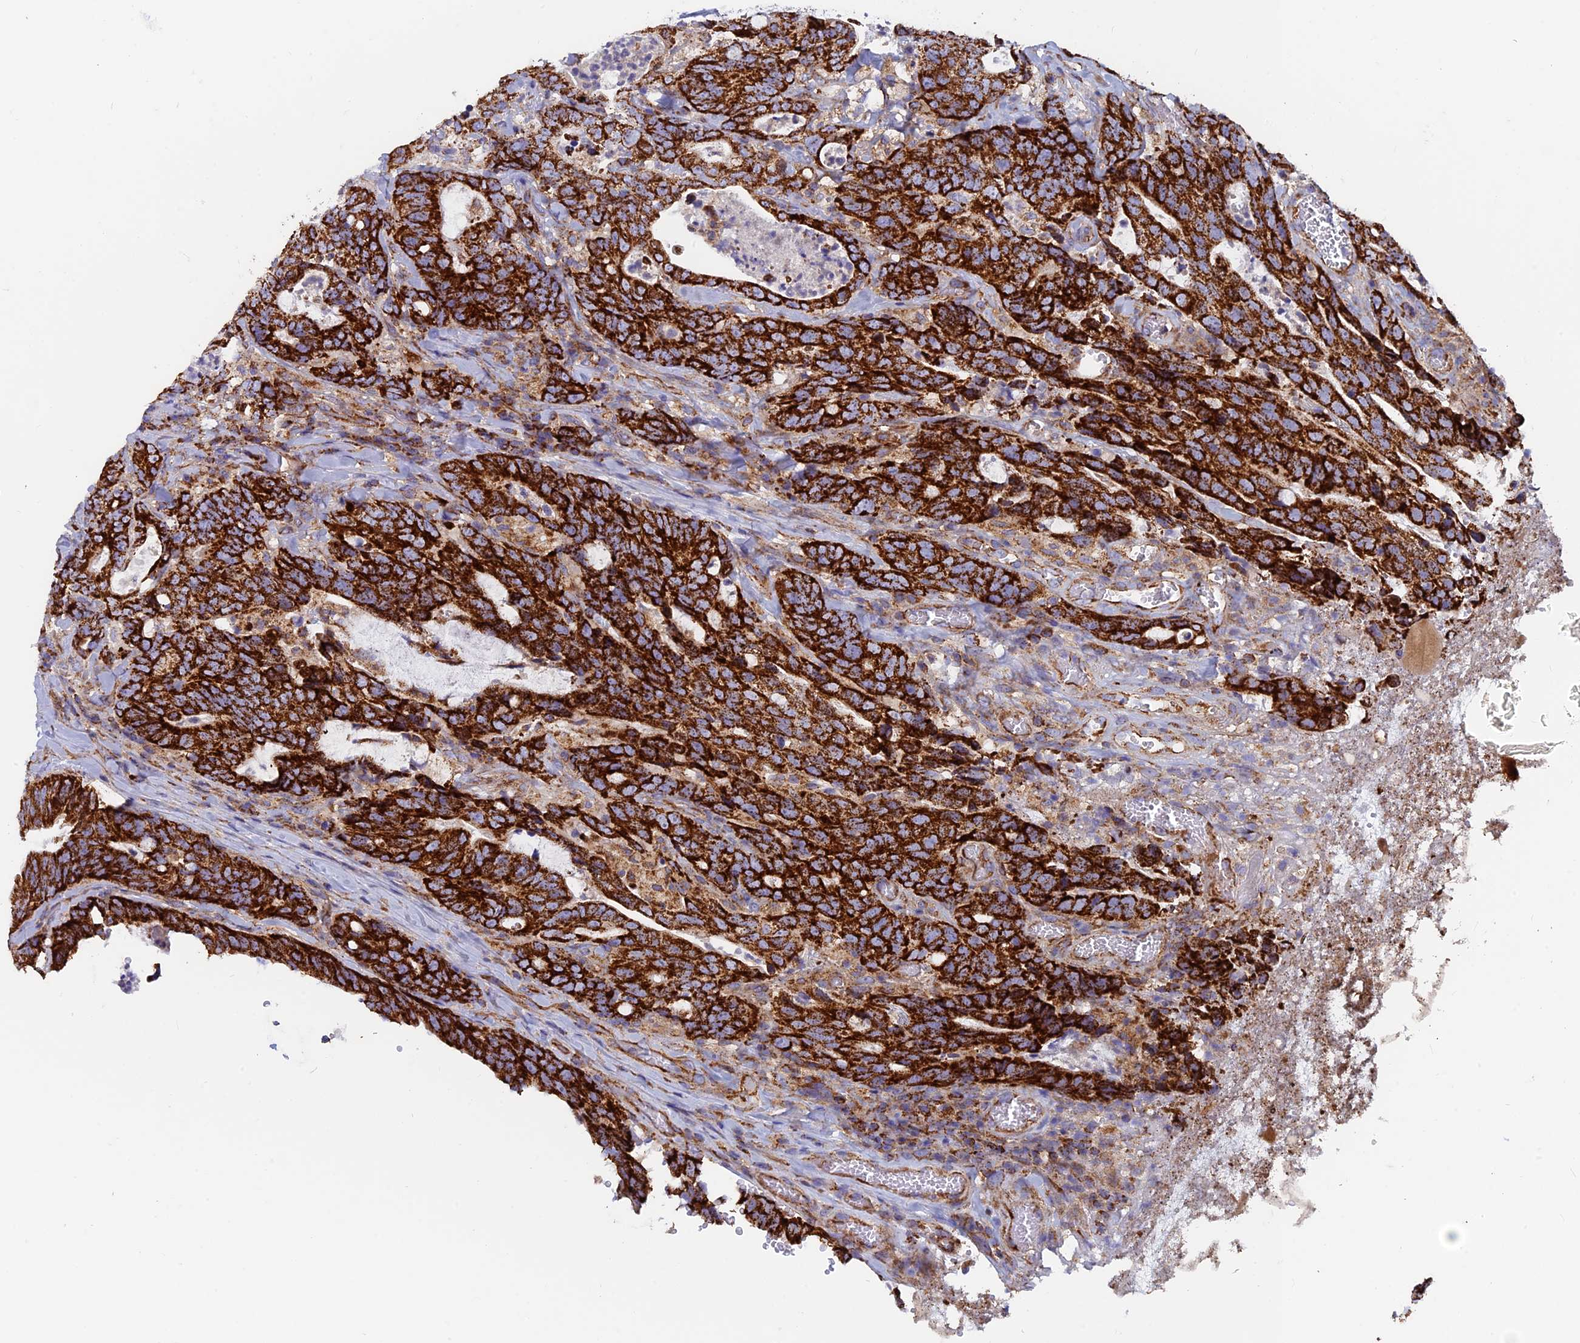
{"staining": {"intensity": "strong", "quantity": ">75%", "location": "cytoplasmic/membranous"}, "tissue": "colorectal cancer", "cell_type": "Tumor cells", "image_type": "cancer", "snomed": [{"axis": "morphology", "description": "Adenocarcinoma, NOS"}, {"axis": "topography", "description": "Colon"}], "caption": "Tumor cells display high levels of strong cytoplasmic/membranous expression in about >75% of cells in adenocarcinoma (colorectal).", "gene": "MRPS9", "patient": {"sex": "female", "age": 82}}